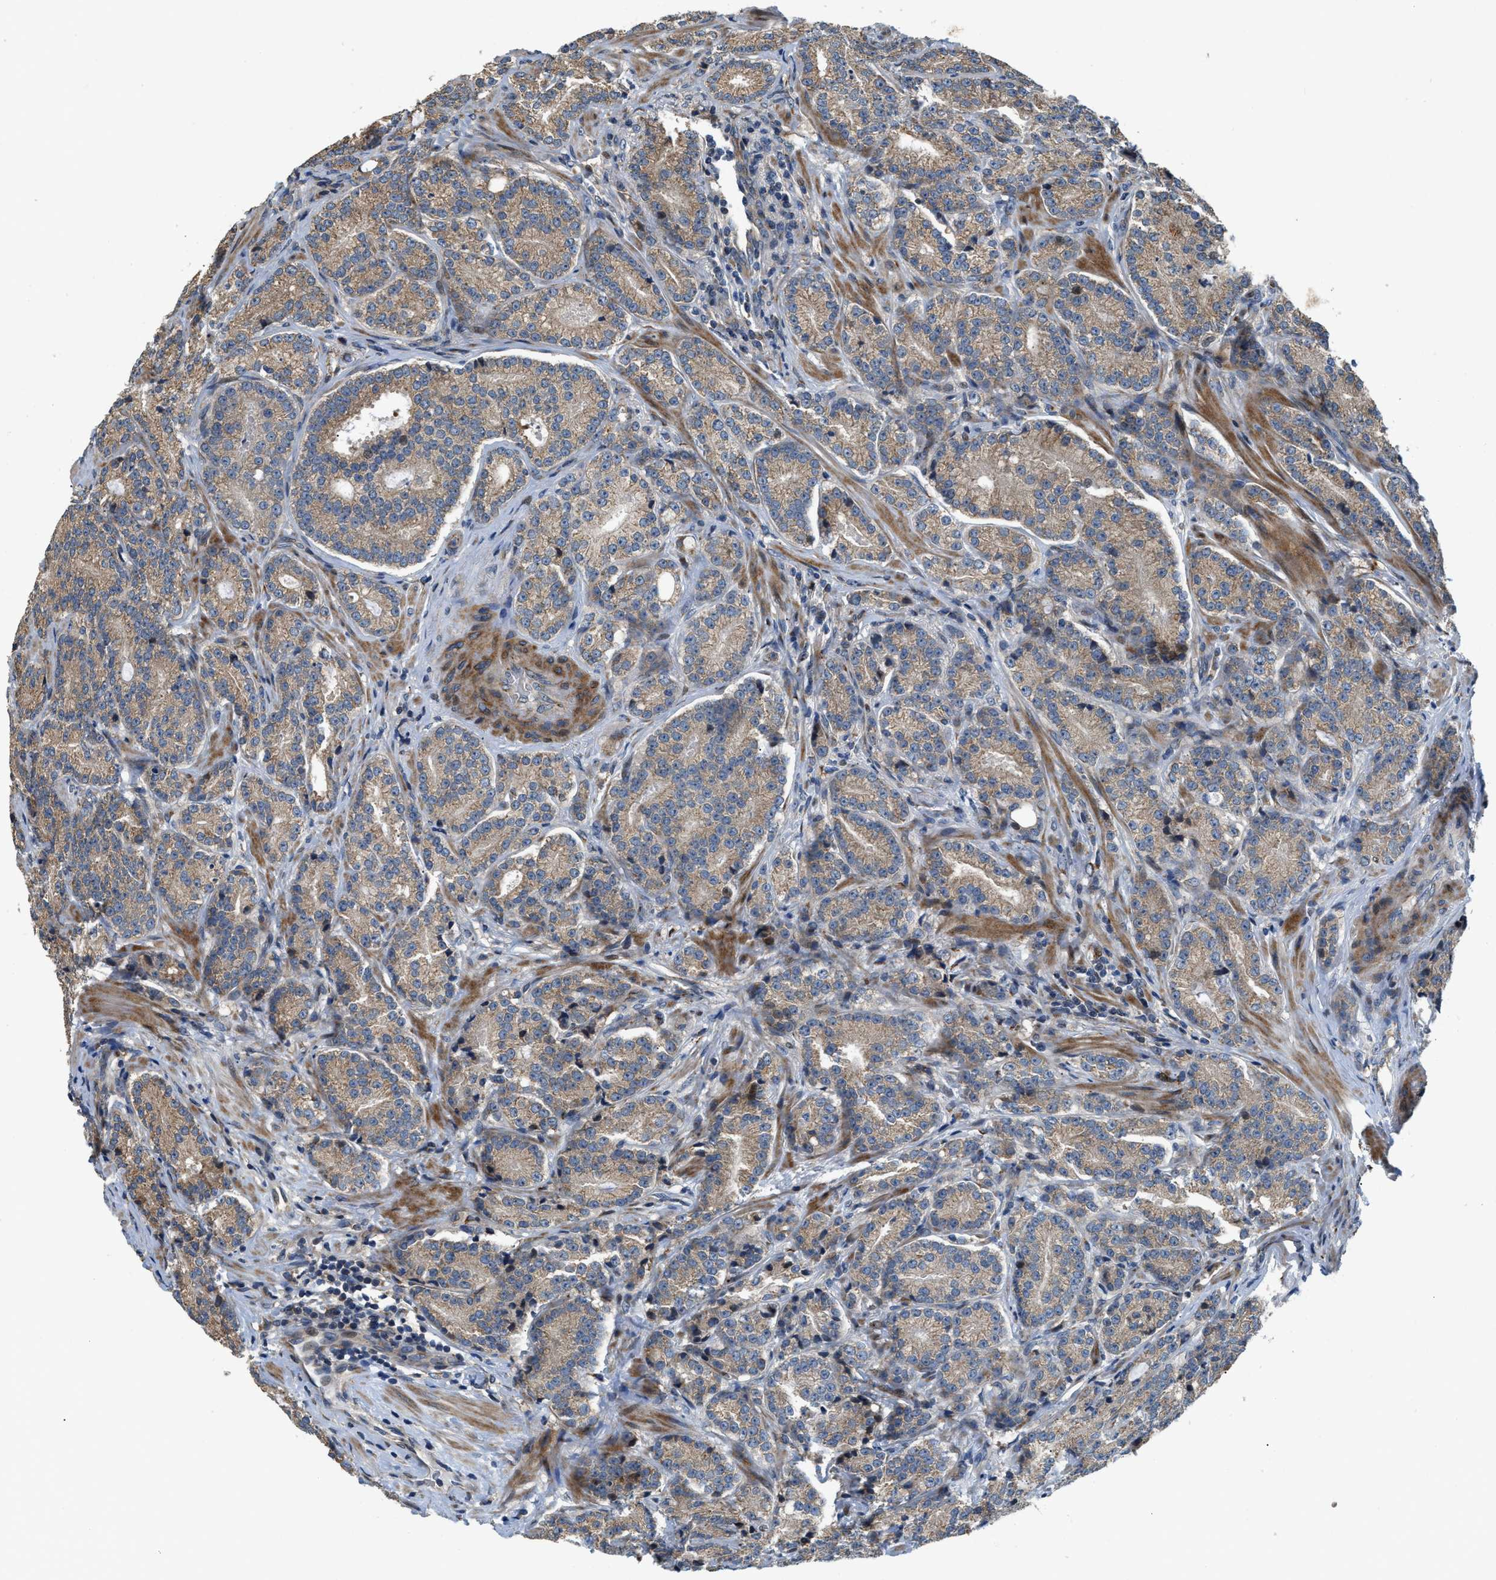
{"staining": {"intensity": "moderate", "quantity": ">75%", "location": "cytoplasmic/membranous"}, "tissue": "prostate cancer", "cell_type": "Tumor cells", "image_type": "cancer", "snomed": [{"axis": "morphology", "description": "Adenocarcinoma, High grade"}, {"axis": "topography", "description": "Prostate"}], "caption": "Immunohistochemistry (IHC) histopathology image of neoplastic tissue: human high-grade adenocarcinoma (prostate) stained using IHC shows medium levels of moderate protein expression localized specifically in the cytoplasmic/membranous of tumor cells, appearing as a cytoplasmic/membranous brown color.", "gene": "FUT8", "patient": {"sex": "male", "age": 61}}